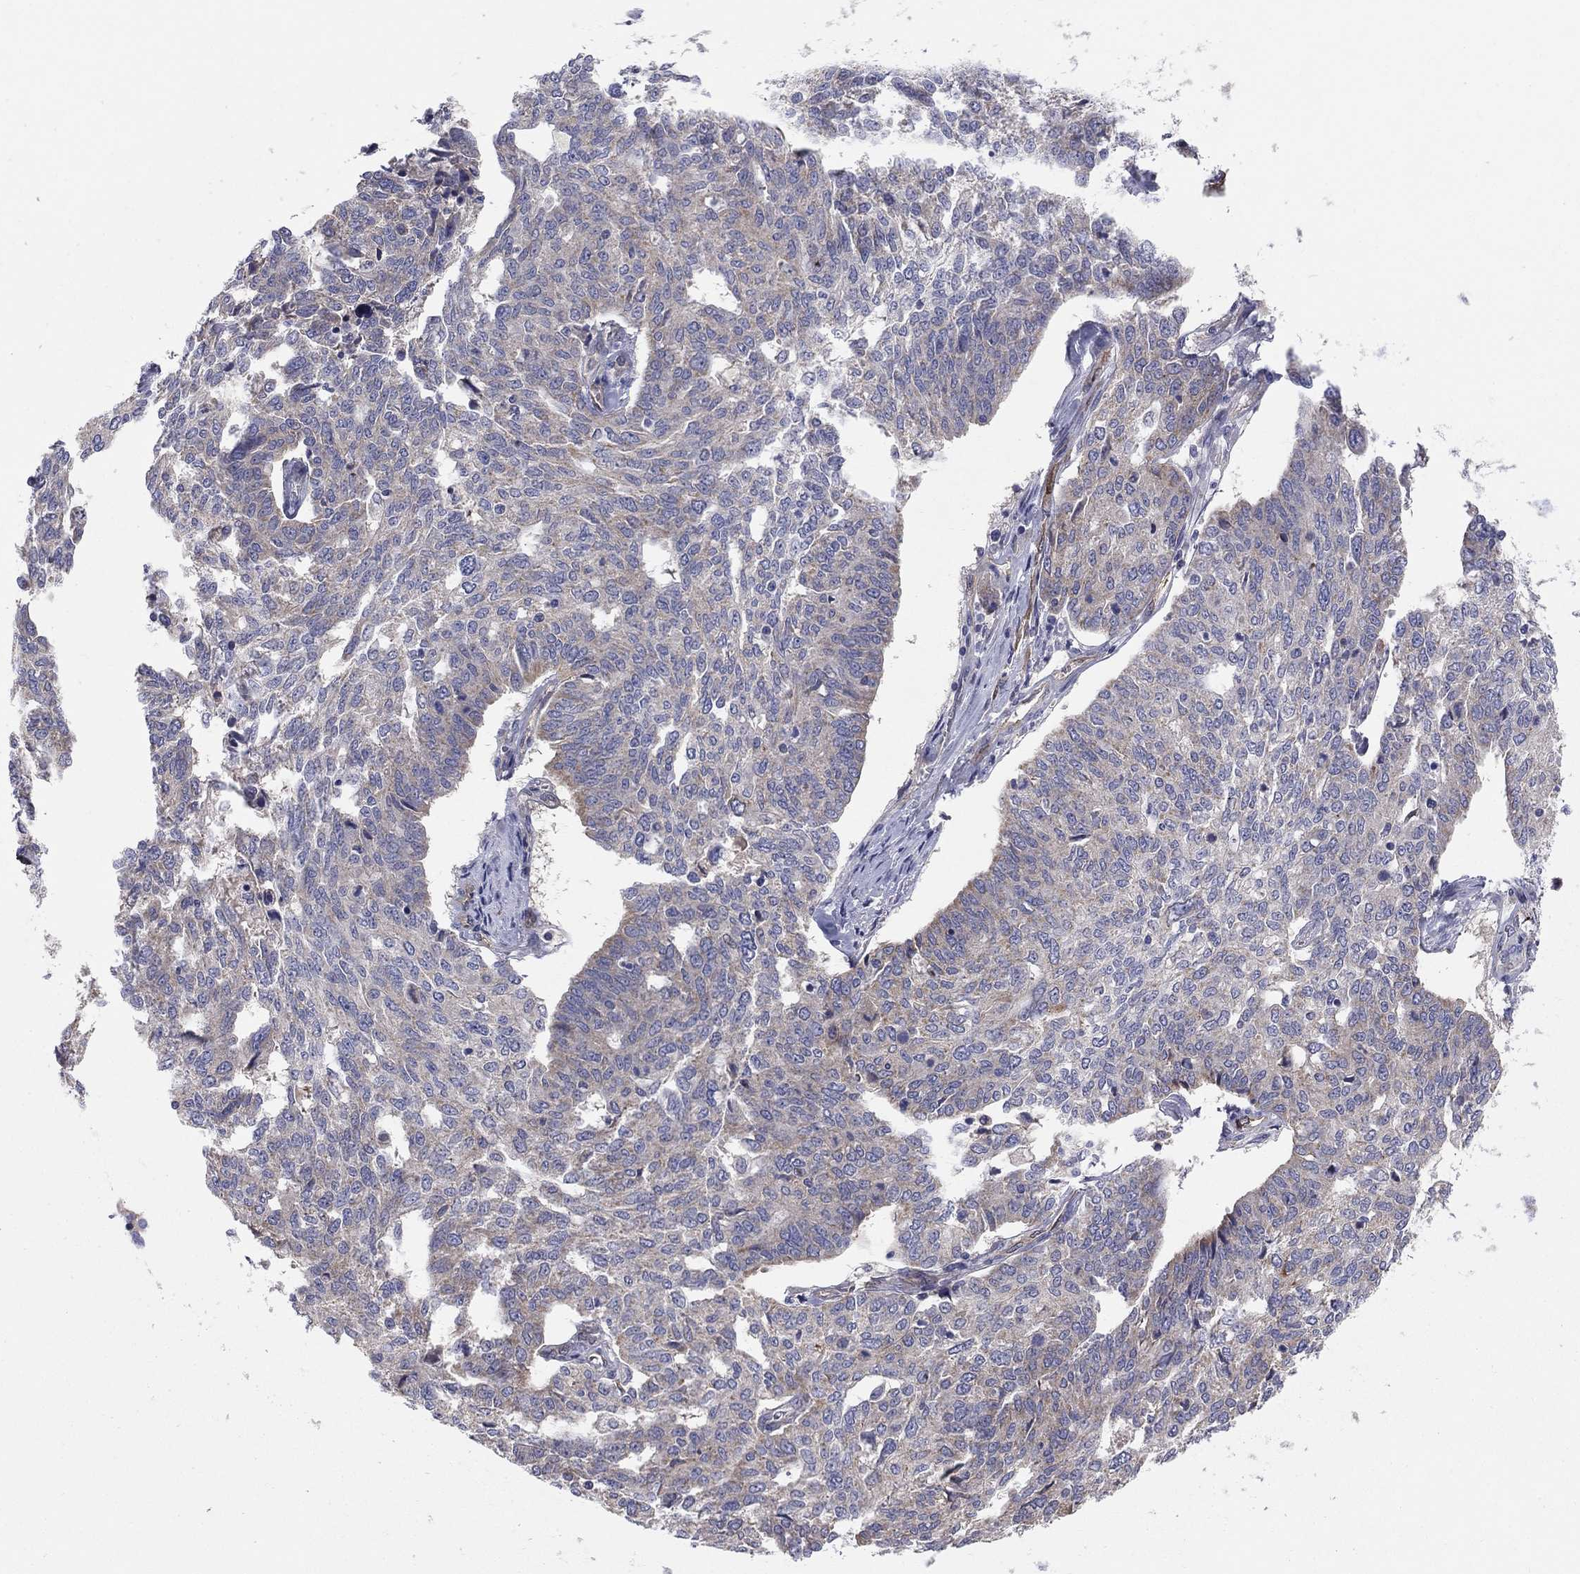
{"staining": {"intensity": "moderate", "quantity": "<25%", "location": "cytoplasmic/membranous"}, "tissue": "ovarian cancer", "cell_type": "Tumor cells", "image_type": "cancer", "snomed": [{"axis": "morphology", "description": "Cystadenocarcinoma, serous, NOS"}, {"axis": "topography", "description": "Ovary"}], "caption": "Moderate cytoplasmic/membranous protein staining is seen in approximately <25% of tumor cells in serous cystadenocarcinoma (ovarian).", "gene": "EMP2", "patient": {"sex": "female", "age": 67}}